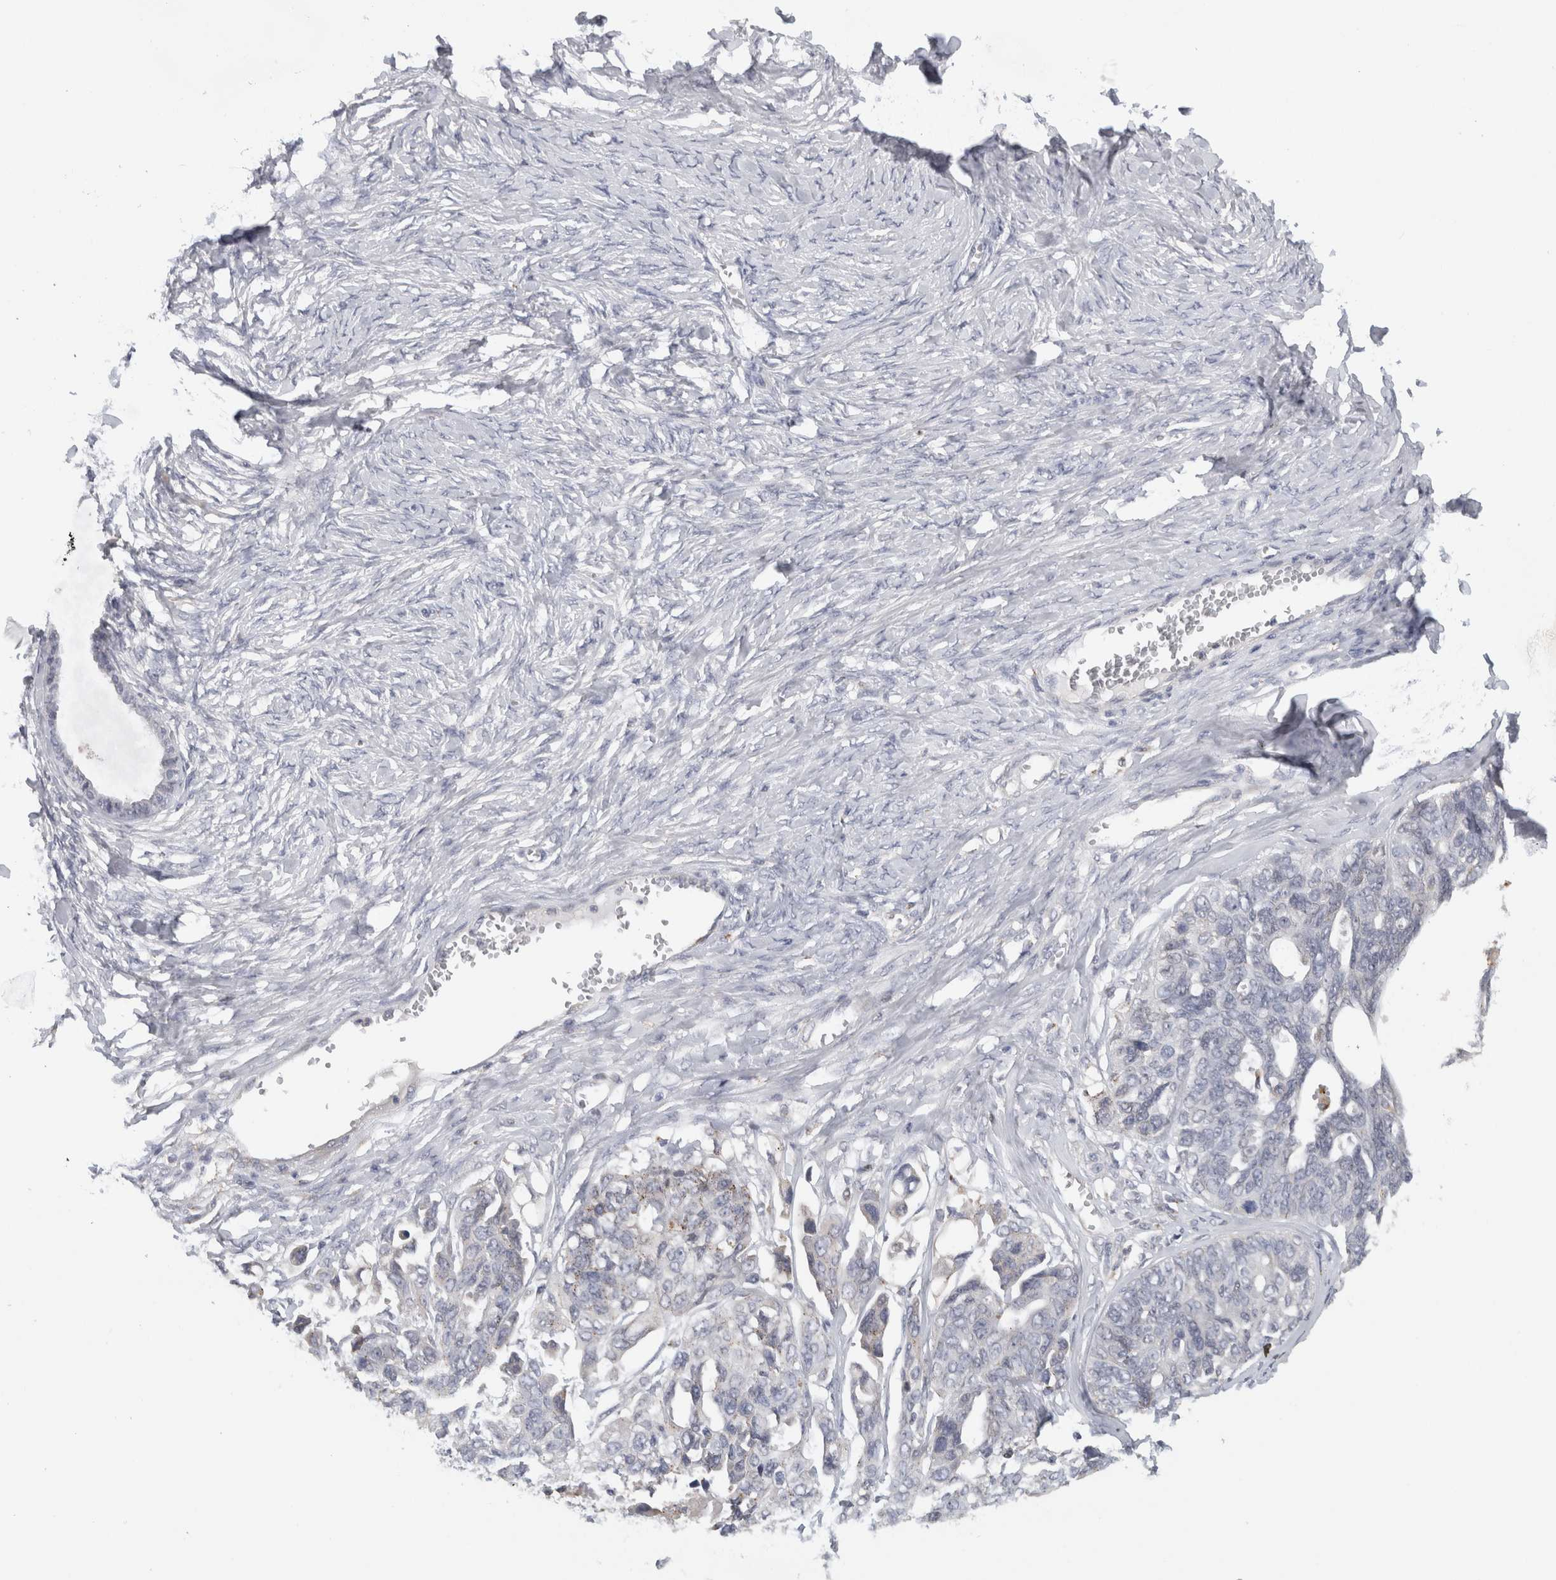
{"staining": {"intensity": "negative", "quantity": "none", "location": "none"}, "tissue": "ovarian cancer", "cell_type": "Tumor cells", "image_type": "cancer", "snomed": [{"axis": "morphology", "description": "Cystadenocarcinoma, serous, NOS"}, {"axis": "topography", "description": "Ovary"}], "caption": "Immunohistochemistry histopathology image of human ovarian serous cystadenocarcinoma stained for a protein (brown), which shows no expression in tumor cells. The staining was performed using DAB to visualize the protein expression in brown, while the nuclei were stained in blue with hematoxylin (Magnification: 20x).", "gene": "MGAT1", "patient": {"sex": "female", "age": 79}}